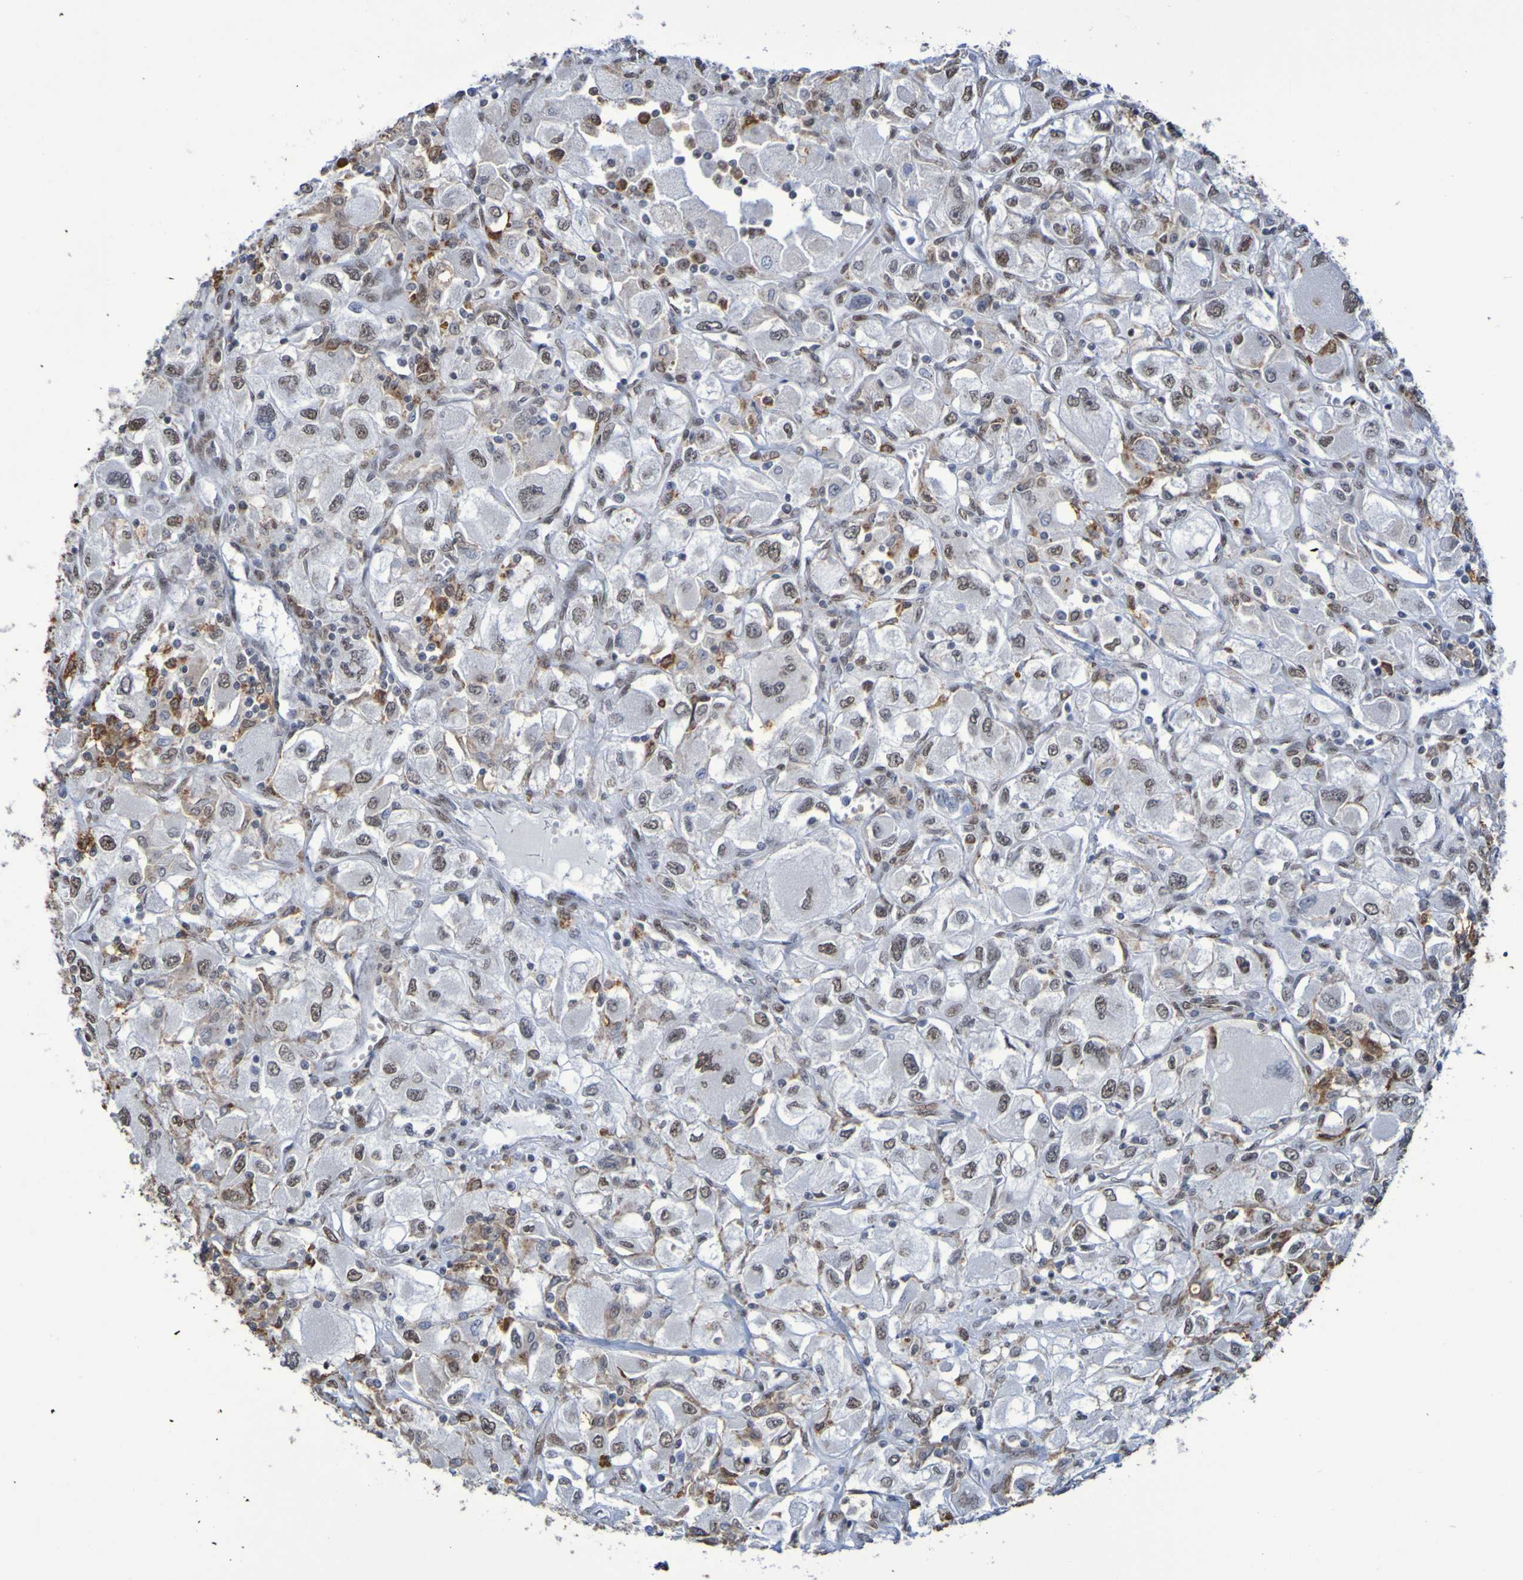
{"staining": {"intensity": "moderate", "quantity": ">75%", "location": "nuclear"}, "tissue": "renal cancer", "cell_type": "Tumor cells", "image_type": "cancer", "snomed": [{"axis": "morphology", "description": "Adenocarcinoma, NOS"}, {"axis": "topography", "description": "Kidney"}], "caption": "This photomicrograph reveals IHC staining of human renal adenocarcinoma, with medium moderate nuclear staining in about >75% of tumor cells.", "gene": "MRTFB", "patient": {"sex": "female", "age": 52}}